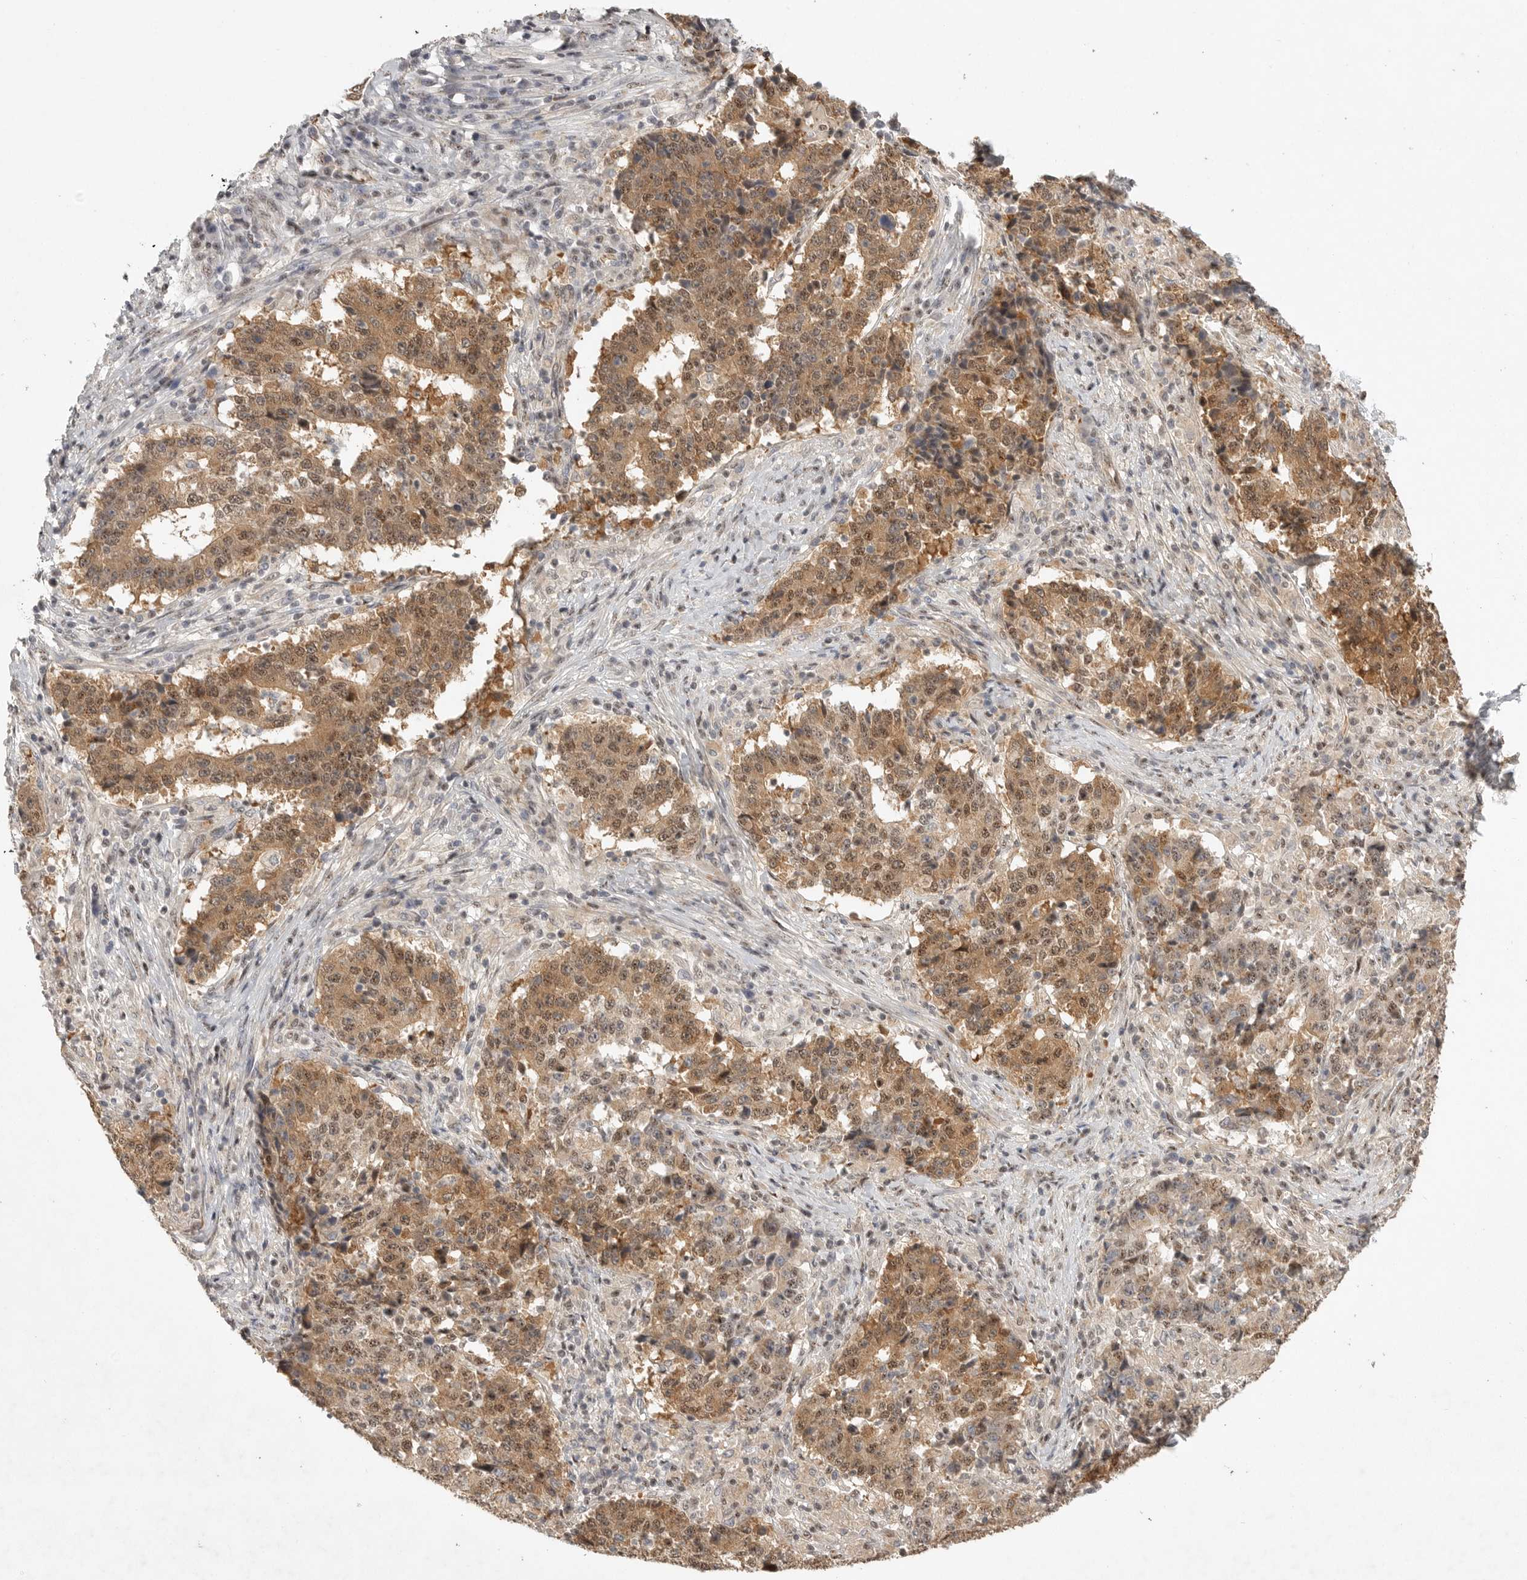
{"staining": {"intensity": "moderate", "quantity": ">75%", "location": "cytoplasmic/membranous,nuclear"}, "tissue": "stomach cancer", "cell_type": "Tumor cells", "image_type": "cancer", "snomed": [{"axis": "morphology", "description": "Adenocarcinoma, NOS"}, {"axis": "topography", "description": "Stomach"}], "caption": "A high-resolution photomicrograph shows IHC staining of adenocarcinoma (stomach), which shows moderate cytoplasmic/membranous and nuclear expression in approximately >75% of tumor cells.", "gene": "POMP", "patient": {"sex": "male", "age": 59}}